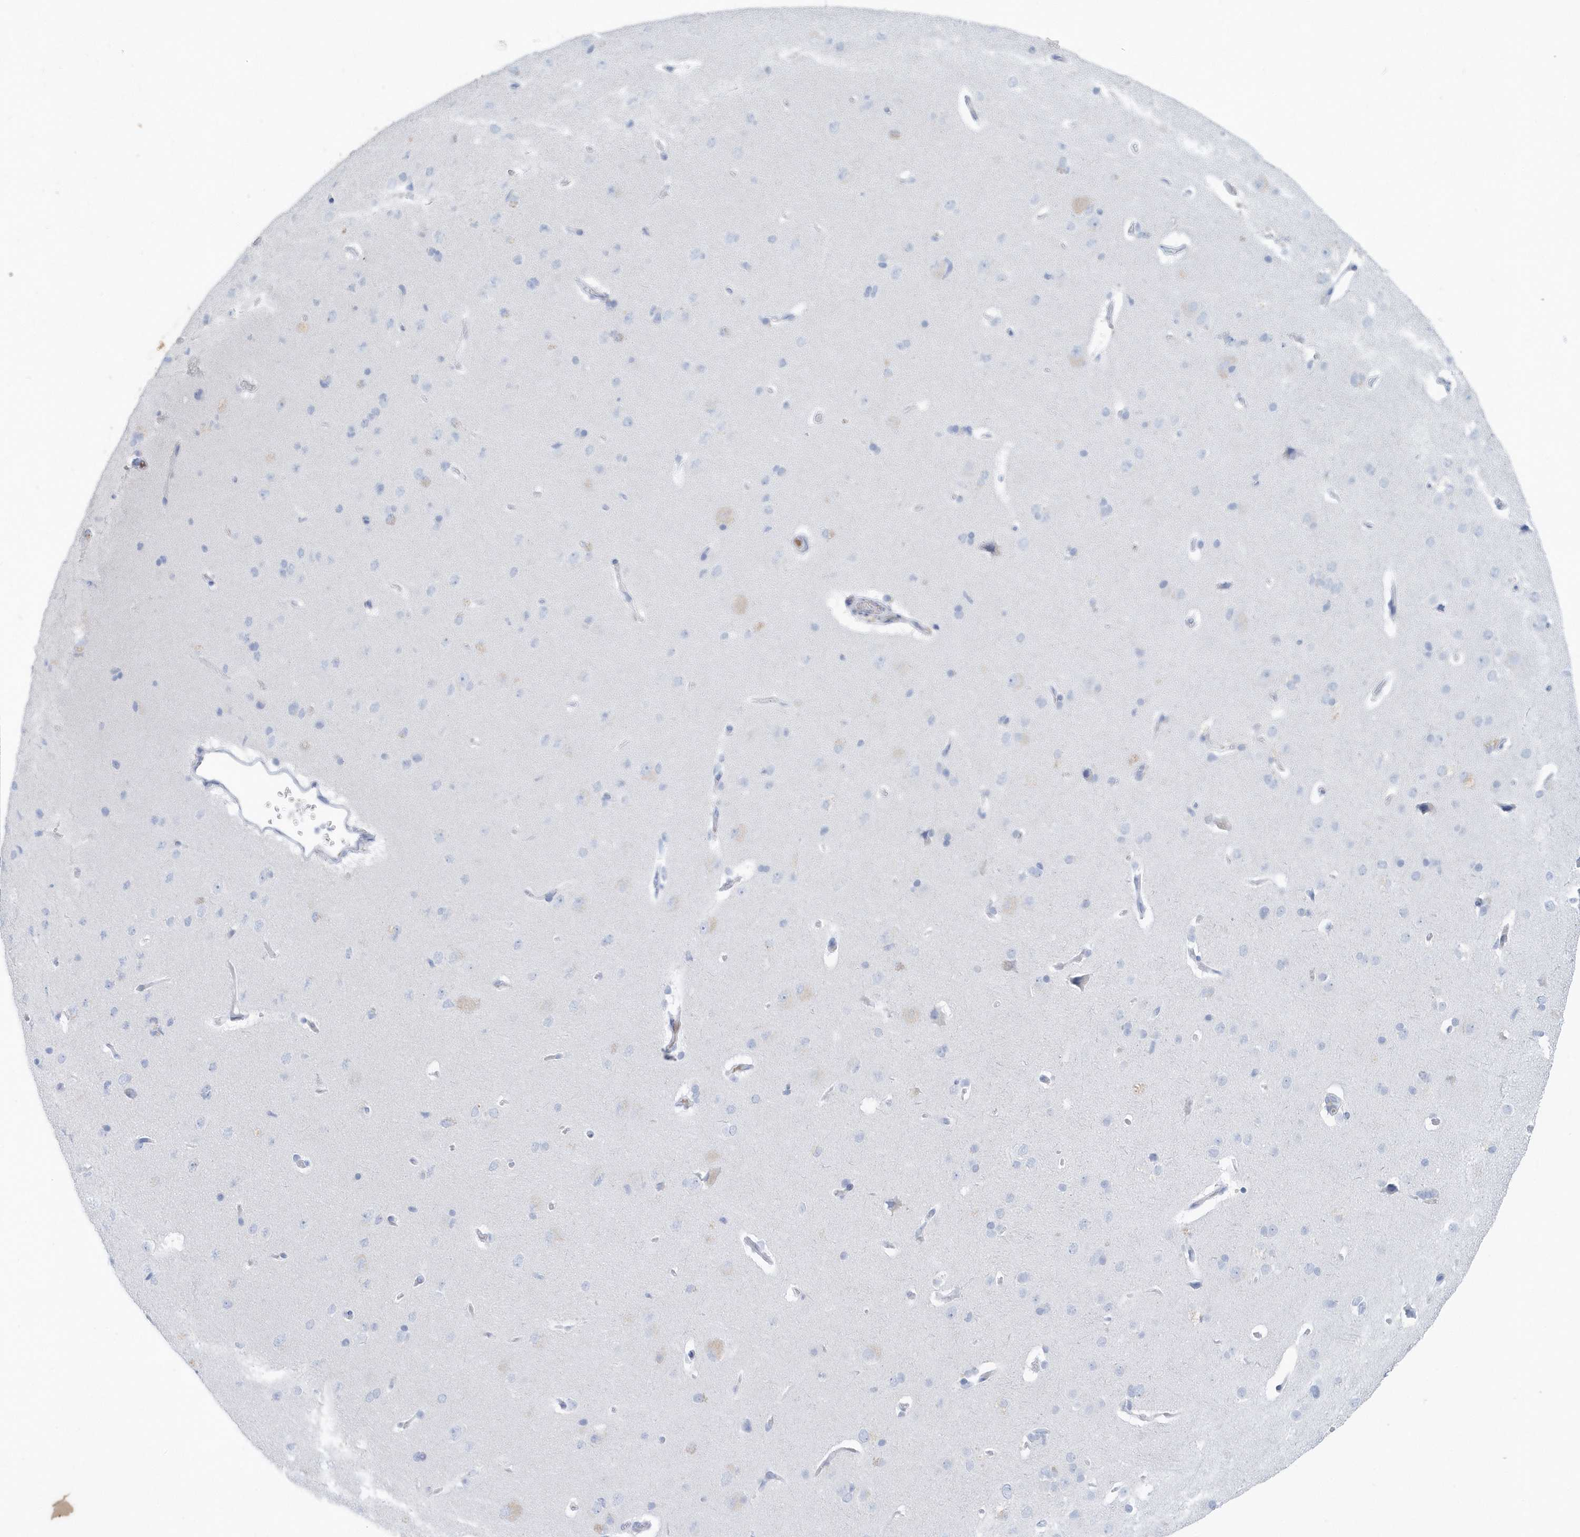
{"staining": {"intensity": "negative", "quantity": "none", "location": "none"}, "tissue": "cerebral cortex", "cell_type": "Endothelial cells", "image_type": "normal", "snomed": [{"axis": "morphology", "description": "Normal tissue, NOS"}, {"axis": "topography", "description": "Cerebral cortex"}], "caption": "Immunohistochemistry (IHC) of benign cerebral cortex demonstrates no positivity in endothelial cells.", "gene": "JCHAIN", "patient": {"sex": "male", "age": 62}}